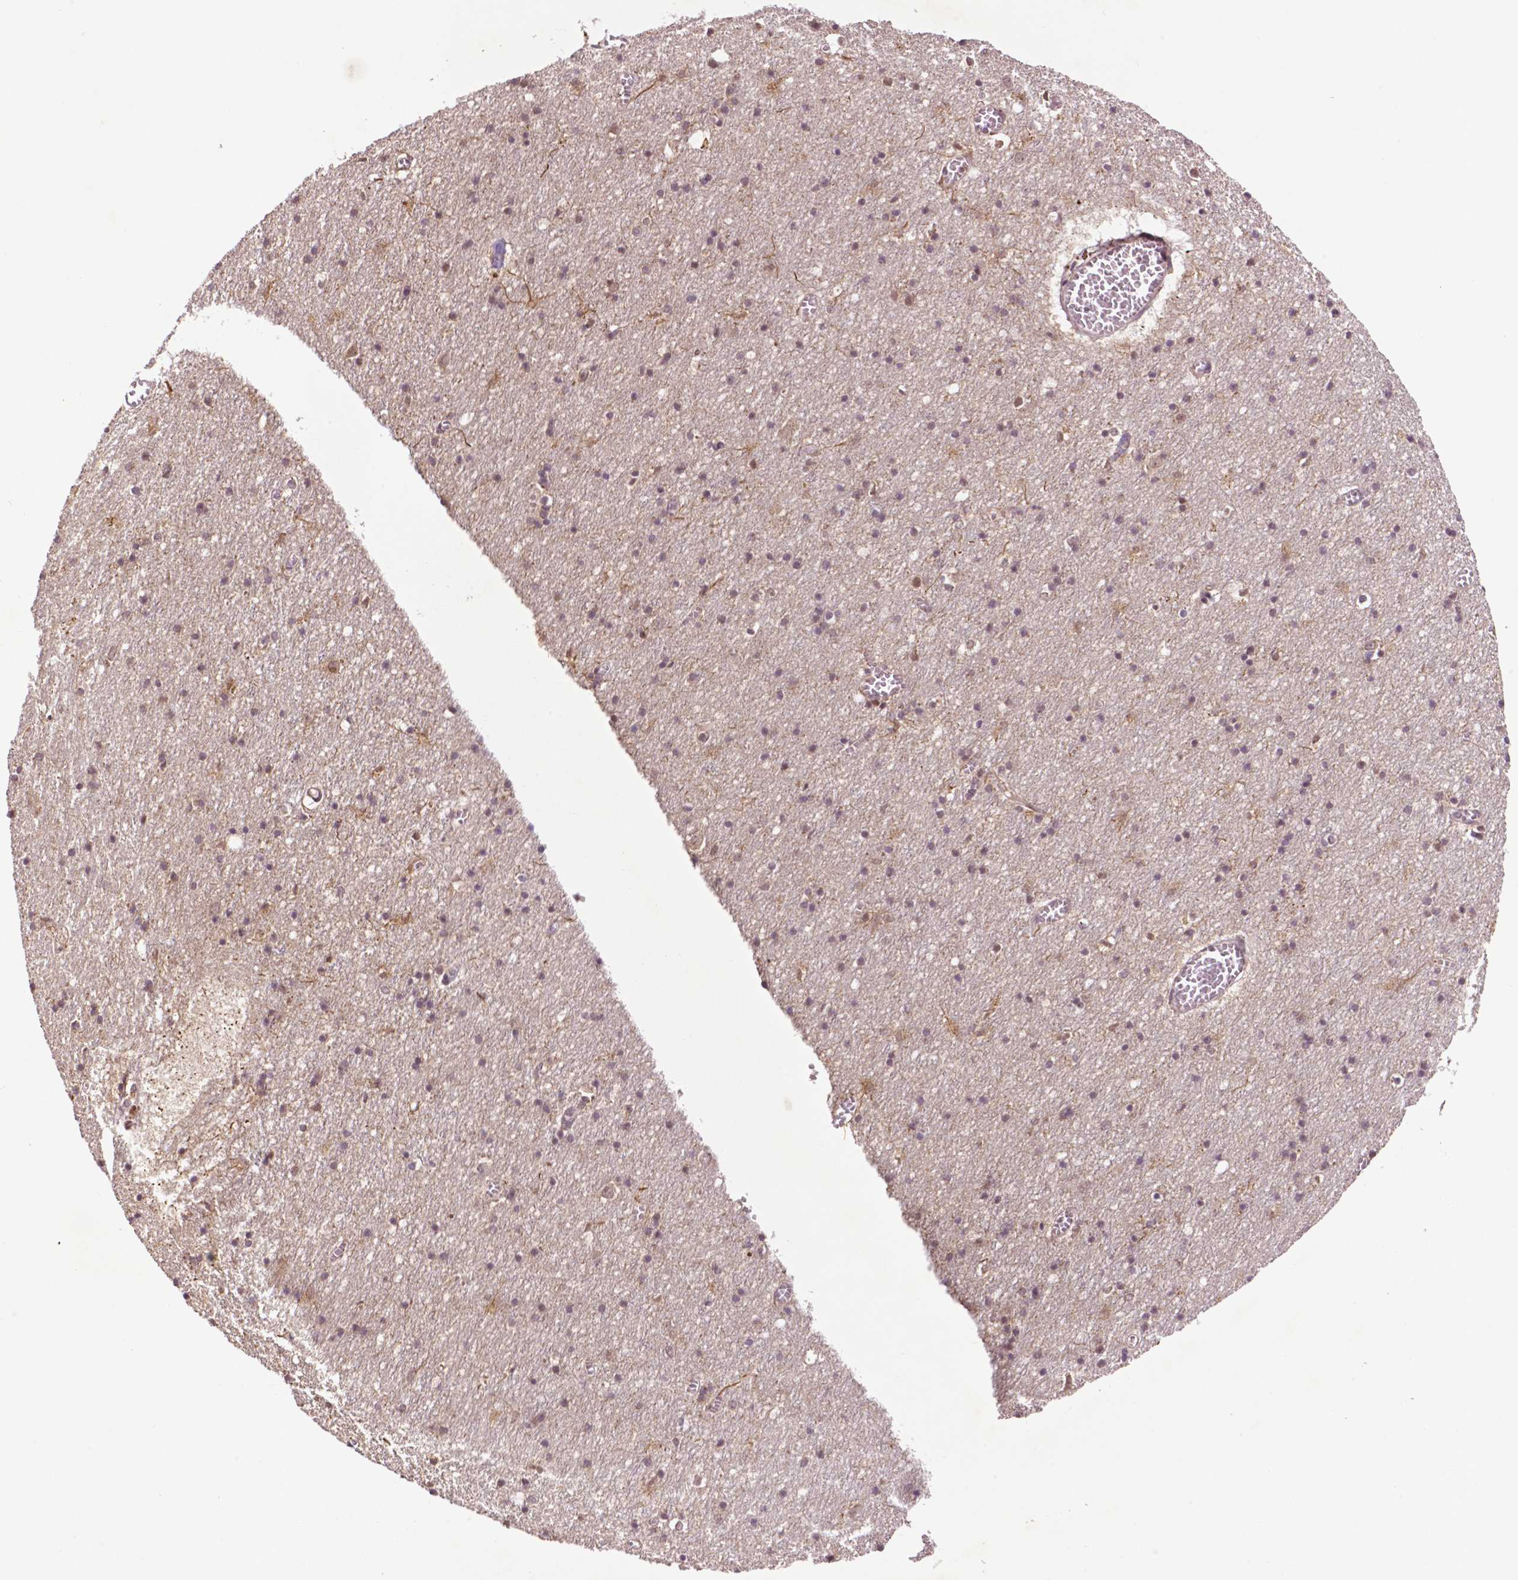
{"staining": {"intensity": "moderate", "quantity": "<25%", "location": "cytoplasmic/membranous,nuclear"}, "tissue": "cerebral cortex", "cell_type": "Endothelial cells", "image_type": "normal", "snomed": [{"axis": "morphology", "description": "Normal tissue, NOS"}, {"axis": "topography", "description": "Cerebral cortex"}], "caption": "Unremarkable cerebral cortex exhibits moderate cytoplasmic/membranous,nuclear positivity in about <25% of endothelial cells The staining was performed using DAB (3,3'-diaminobenzidine) to visualize the protein expression in brown, while the nuclei were stained in blue with hematoxylin (Magnification: 20x)..", "gene": "TMX2", "patient": {"sex": "male", "age": 70}}